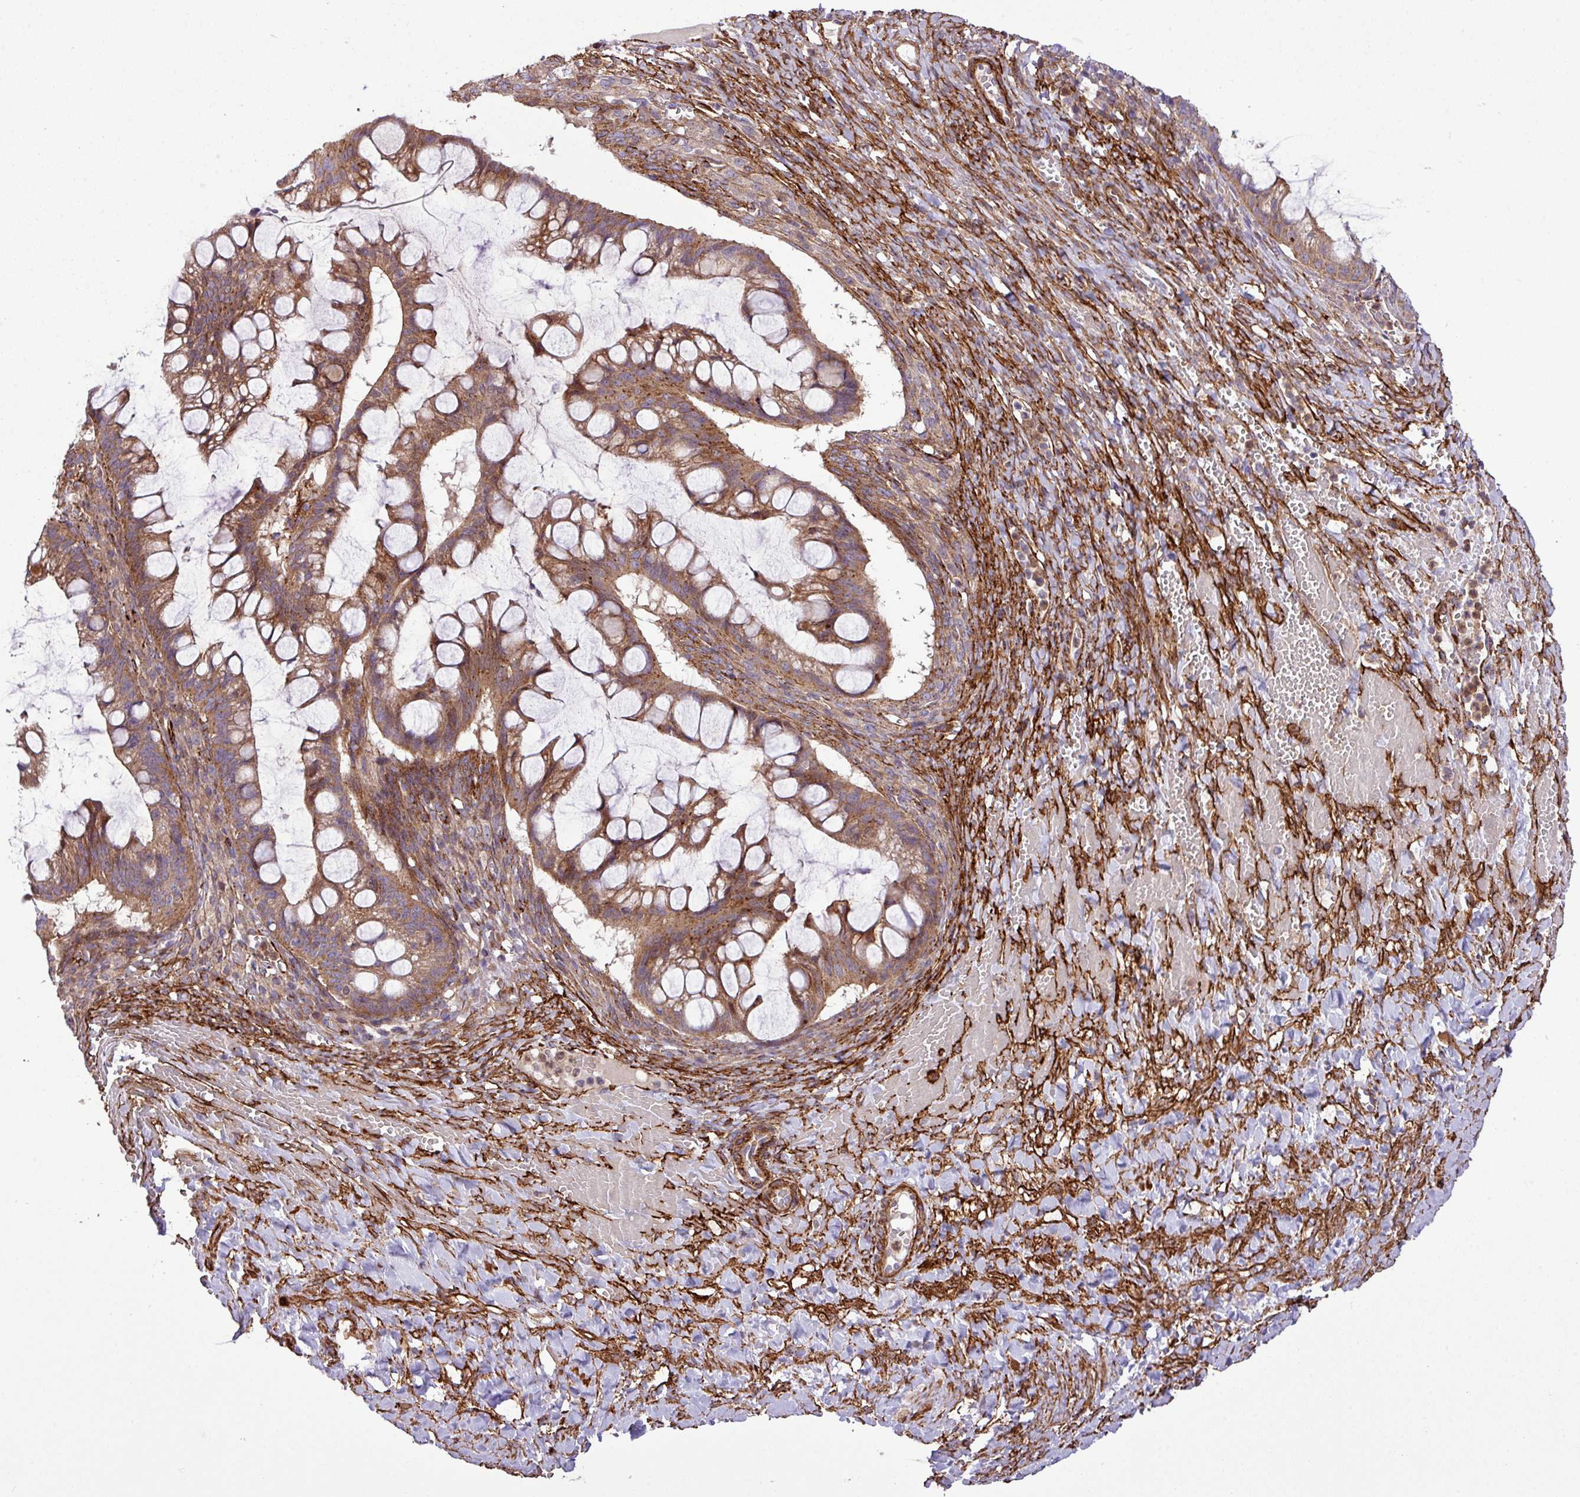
{"staining": {"intensity": "moderate", "quantity": ">75%", "location": "cytoplasmic/membranous"}, "tissue": "ovarian cancer", "cell_type": "Tumor cells", "image_type": "cancer", "snomed": [{"axis": "morphology", "description": "Cystadenocarcinoma, mucinous, NOS"}, {"axis": "topography", "description": "Ovary"}], "caption": "Tumor cells display medium levels of moderate cytoplasmic/membranous staining in approximately >75% of cells in mucinous cystadenocarcinoma (ovarian).", "gene": "FAM47E", "patient": {"sex": "female", "age": 73}}